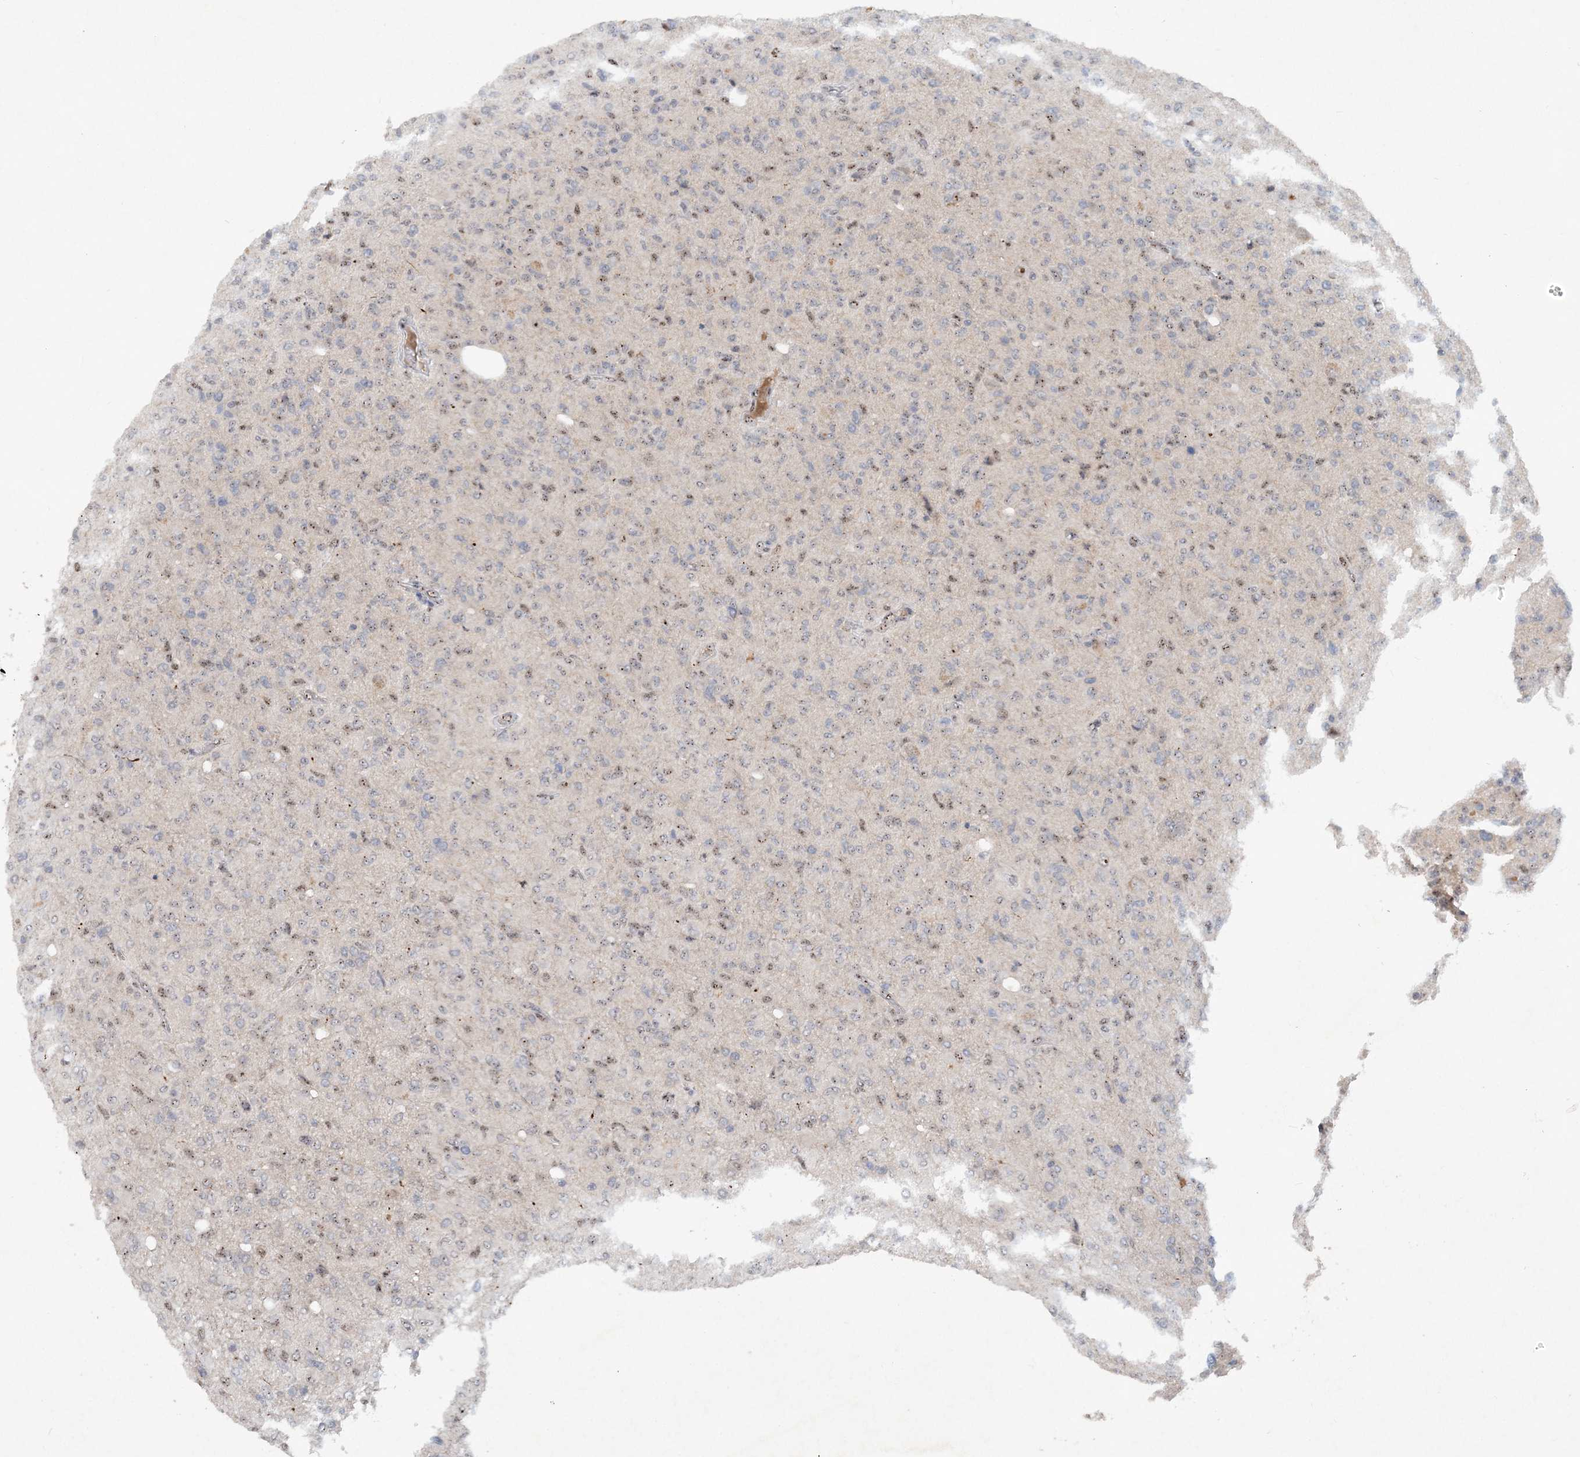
{"staining": {"intensity": "negative", "quantity": "none", "location": "none"}, "tissue": "glioma", "cell_type": "Tumor cells", "image_type": "cancer", "snomed": [{"axis": "morphology", "description": "Glioma, malignant, High grade"}, {"axis": "topography", "description": "Brain"}], "caption": "Immunohistochemistry (IHC) micrograph of malignant glioma (high-grade) stained for a protein (brown), which displays no staining in tumor cells. Nuclei are stained in blue.", "gene": "GIN1", "patient": {"sex": "female", "age": 57}}